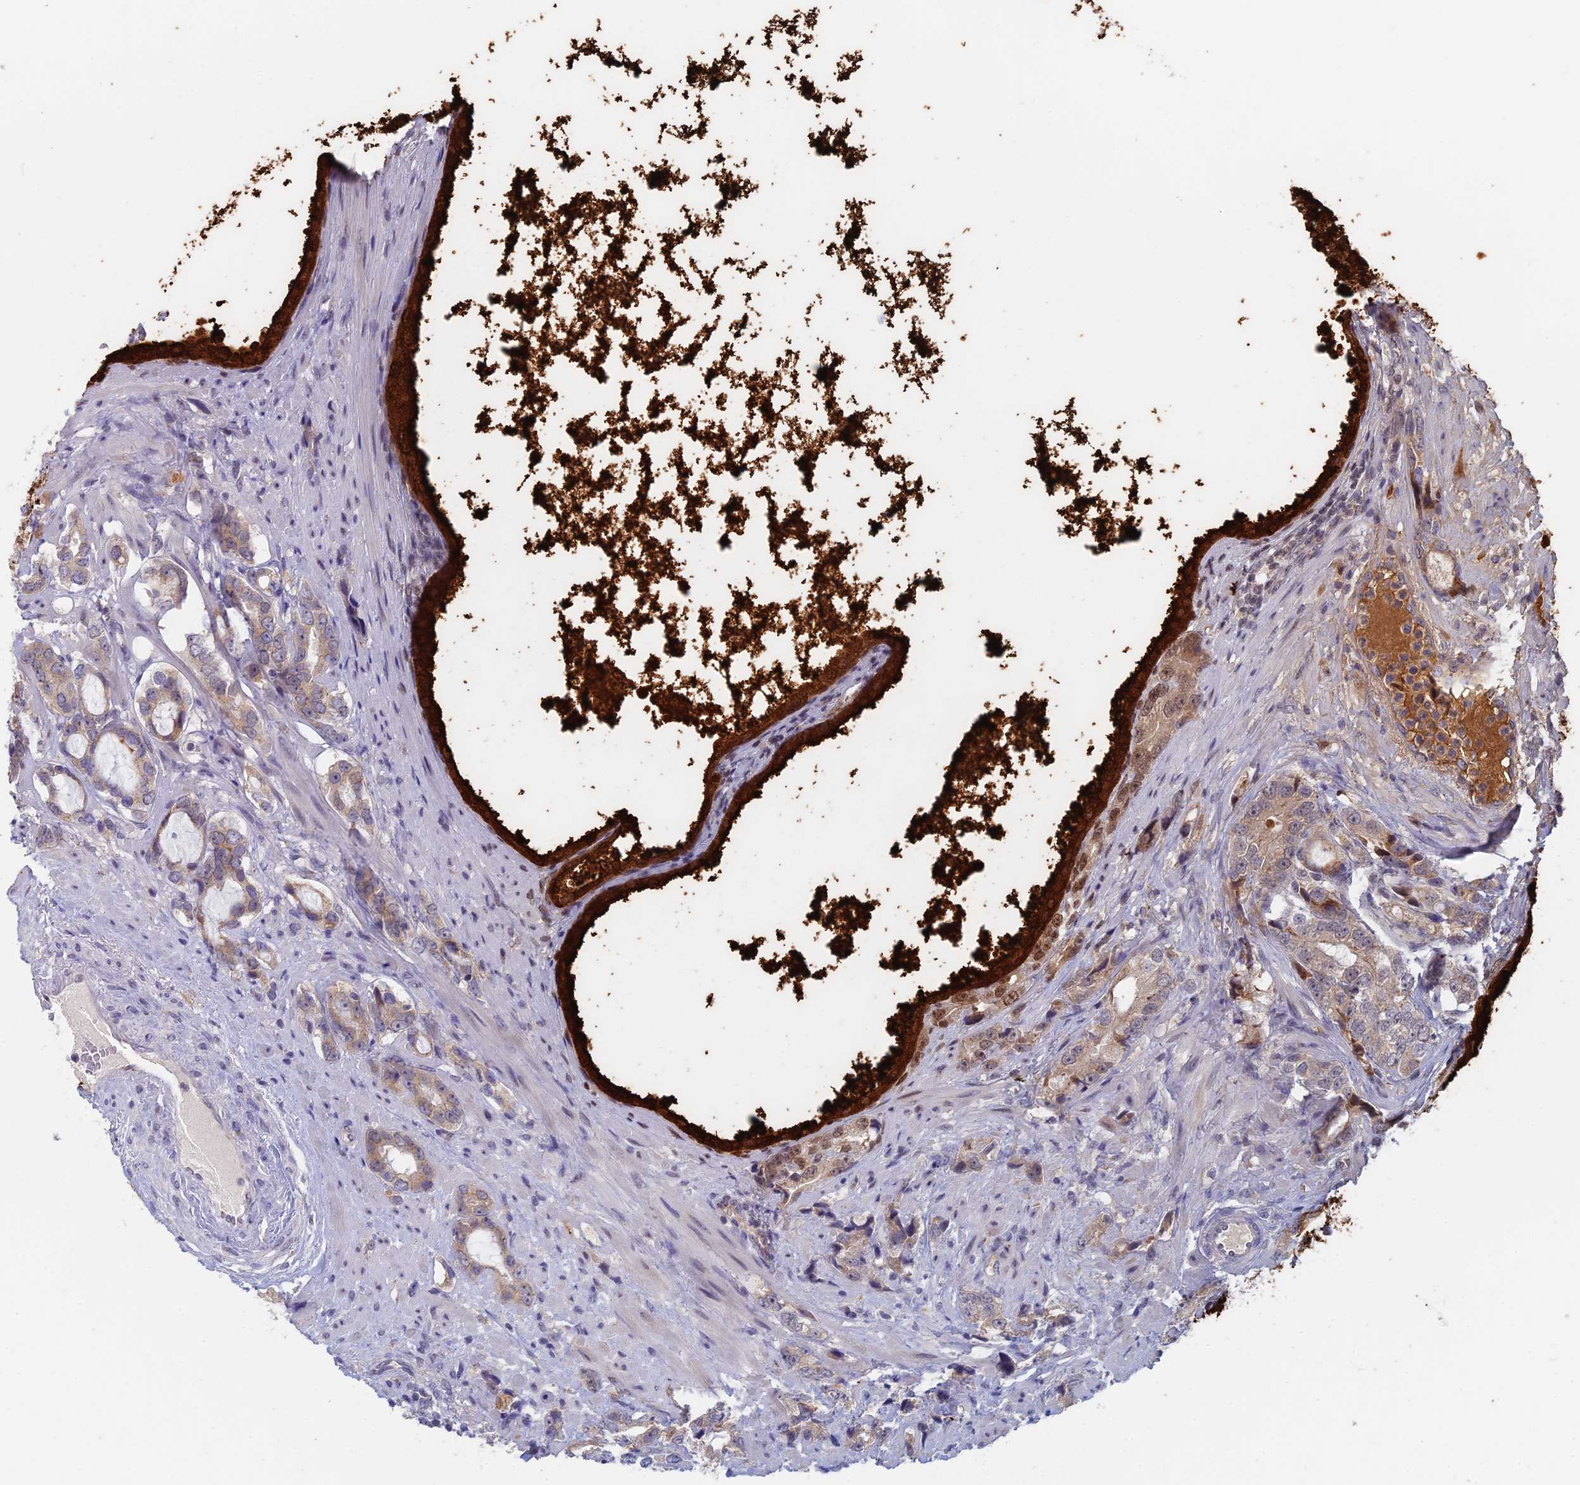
{"staining": {"intensity": "weak", "quantity": "25%-75%", "location": "cytoplasmic/membranous"}, "tissue": "prostate cancer", "cell_type": "Tumor cells", "image_type": "cancer", "snomed": [{"axis": "morphology", "description": "Adenocarcinoma, High grade"}, {"axis": "topography", "description": "Prostate"}], "caption": "Weak cytoplasmic/membranous protein expression is present in about 25%-75% of tumor cells in prostate adenocarcinoma (high-grade).", "gene": "GPATCH1", "patient": {"sex": "male", "age": 75}}